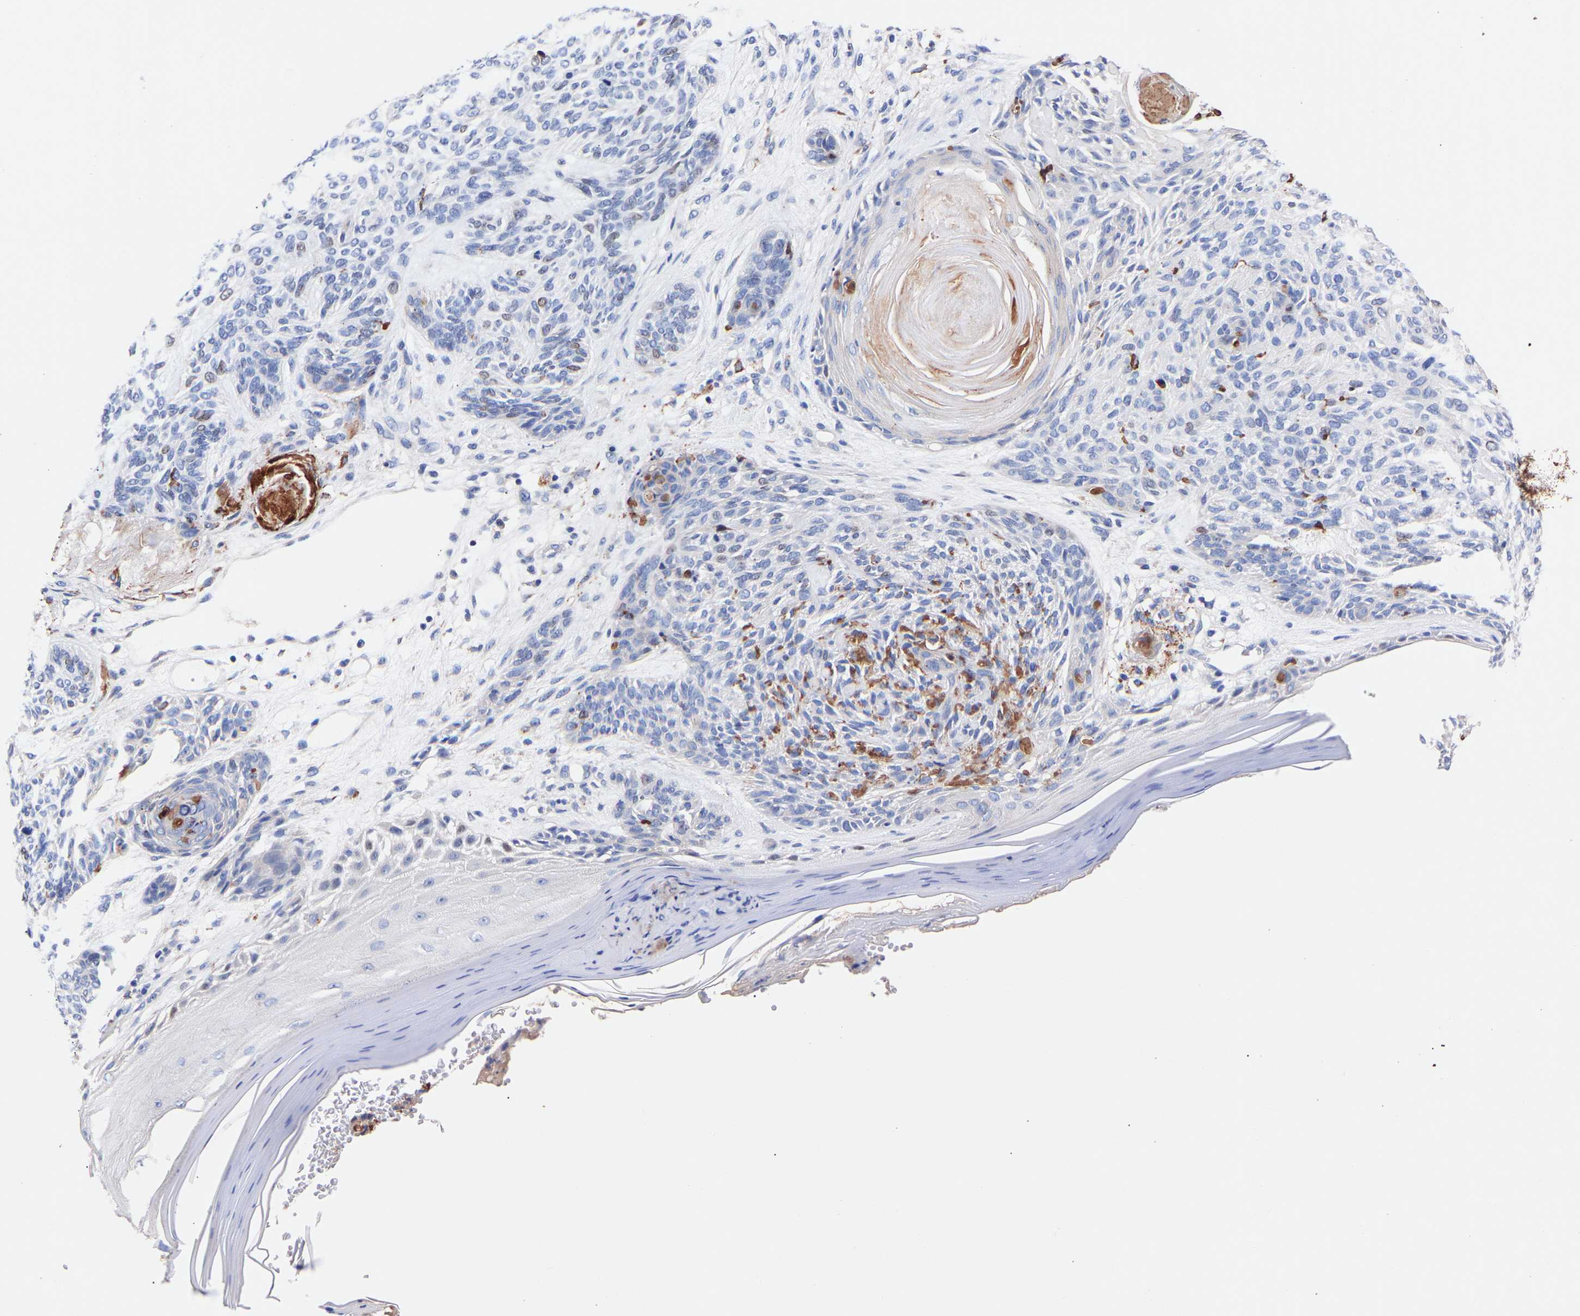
{"staining": {"intensity": "negative", "quantity": "none", "location": "none"}, "tissue": "skin cancer", "cell_type": "Tumor cells", "image_type": "cancer", "snomed": [{"axis": "morphology", "description": "Basal cell carcinoma"}, {"axis": "topography", "description": "Skin"}], "caption": "This is an IHC micrograph of human basal cell carcinoma (skin). There is no staining in tumor cells.", "gene": "SEM1", "patient": {"sex": "male", "age": 55}}